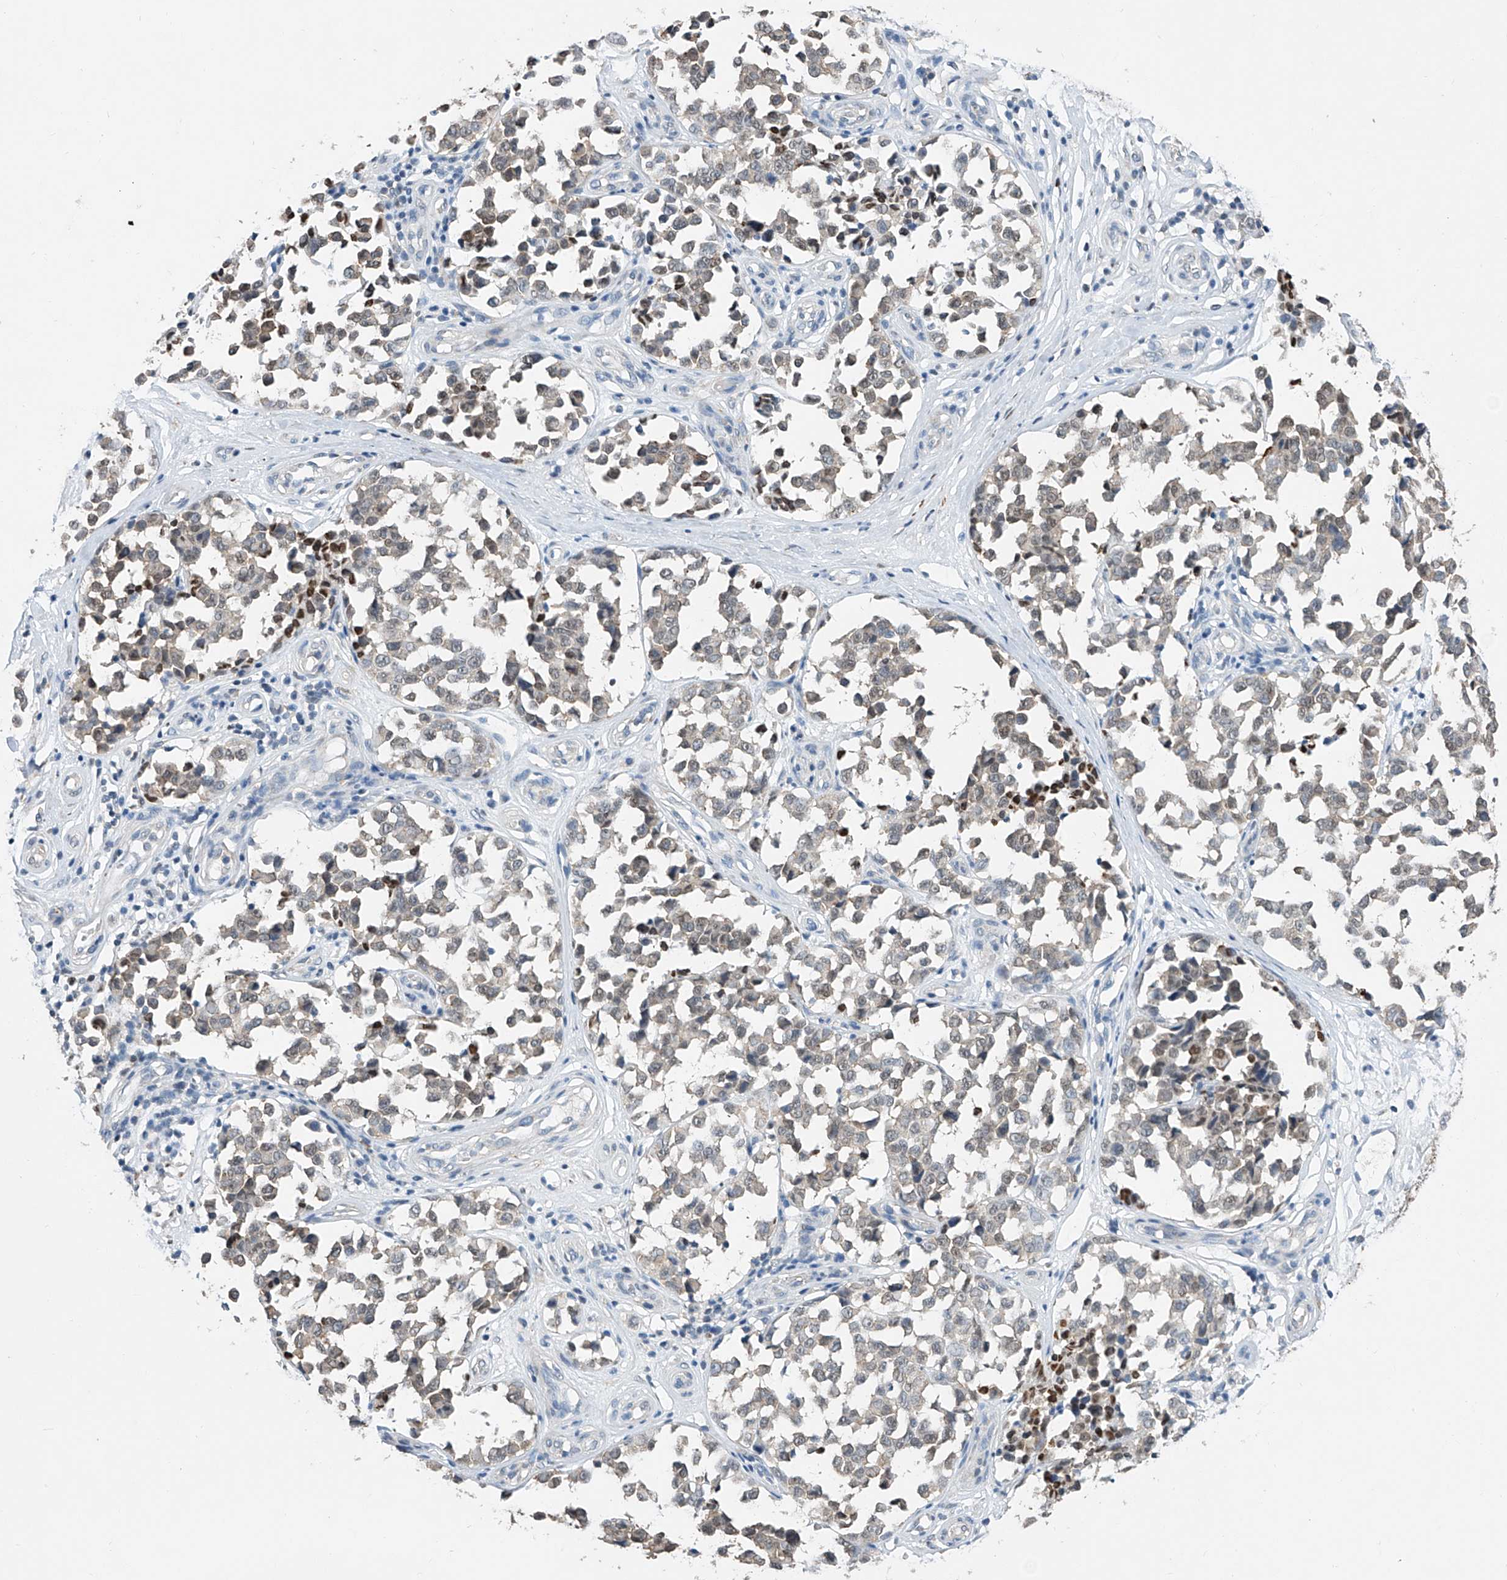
{"staining": {"intensity": "negative", "quantity": "none", "location": "none"}, "tissue": "melanoma", "cell_type": "Tumor cells", "image_type": "cancer", "snomed": [{"axis": "morphology", "description": "Malignant melanoma, NOS"}, {"axis": "topography", "description": "Skin"}], "caption": "Tumor cells are negative for brown protein staining in melanoma.", "gene": "CTDP1", "patient": {"sex": "female", "age": 64}}